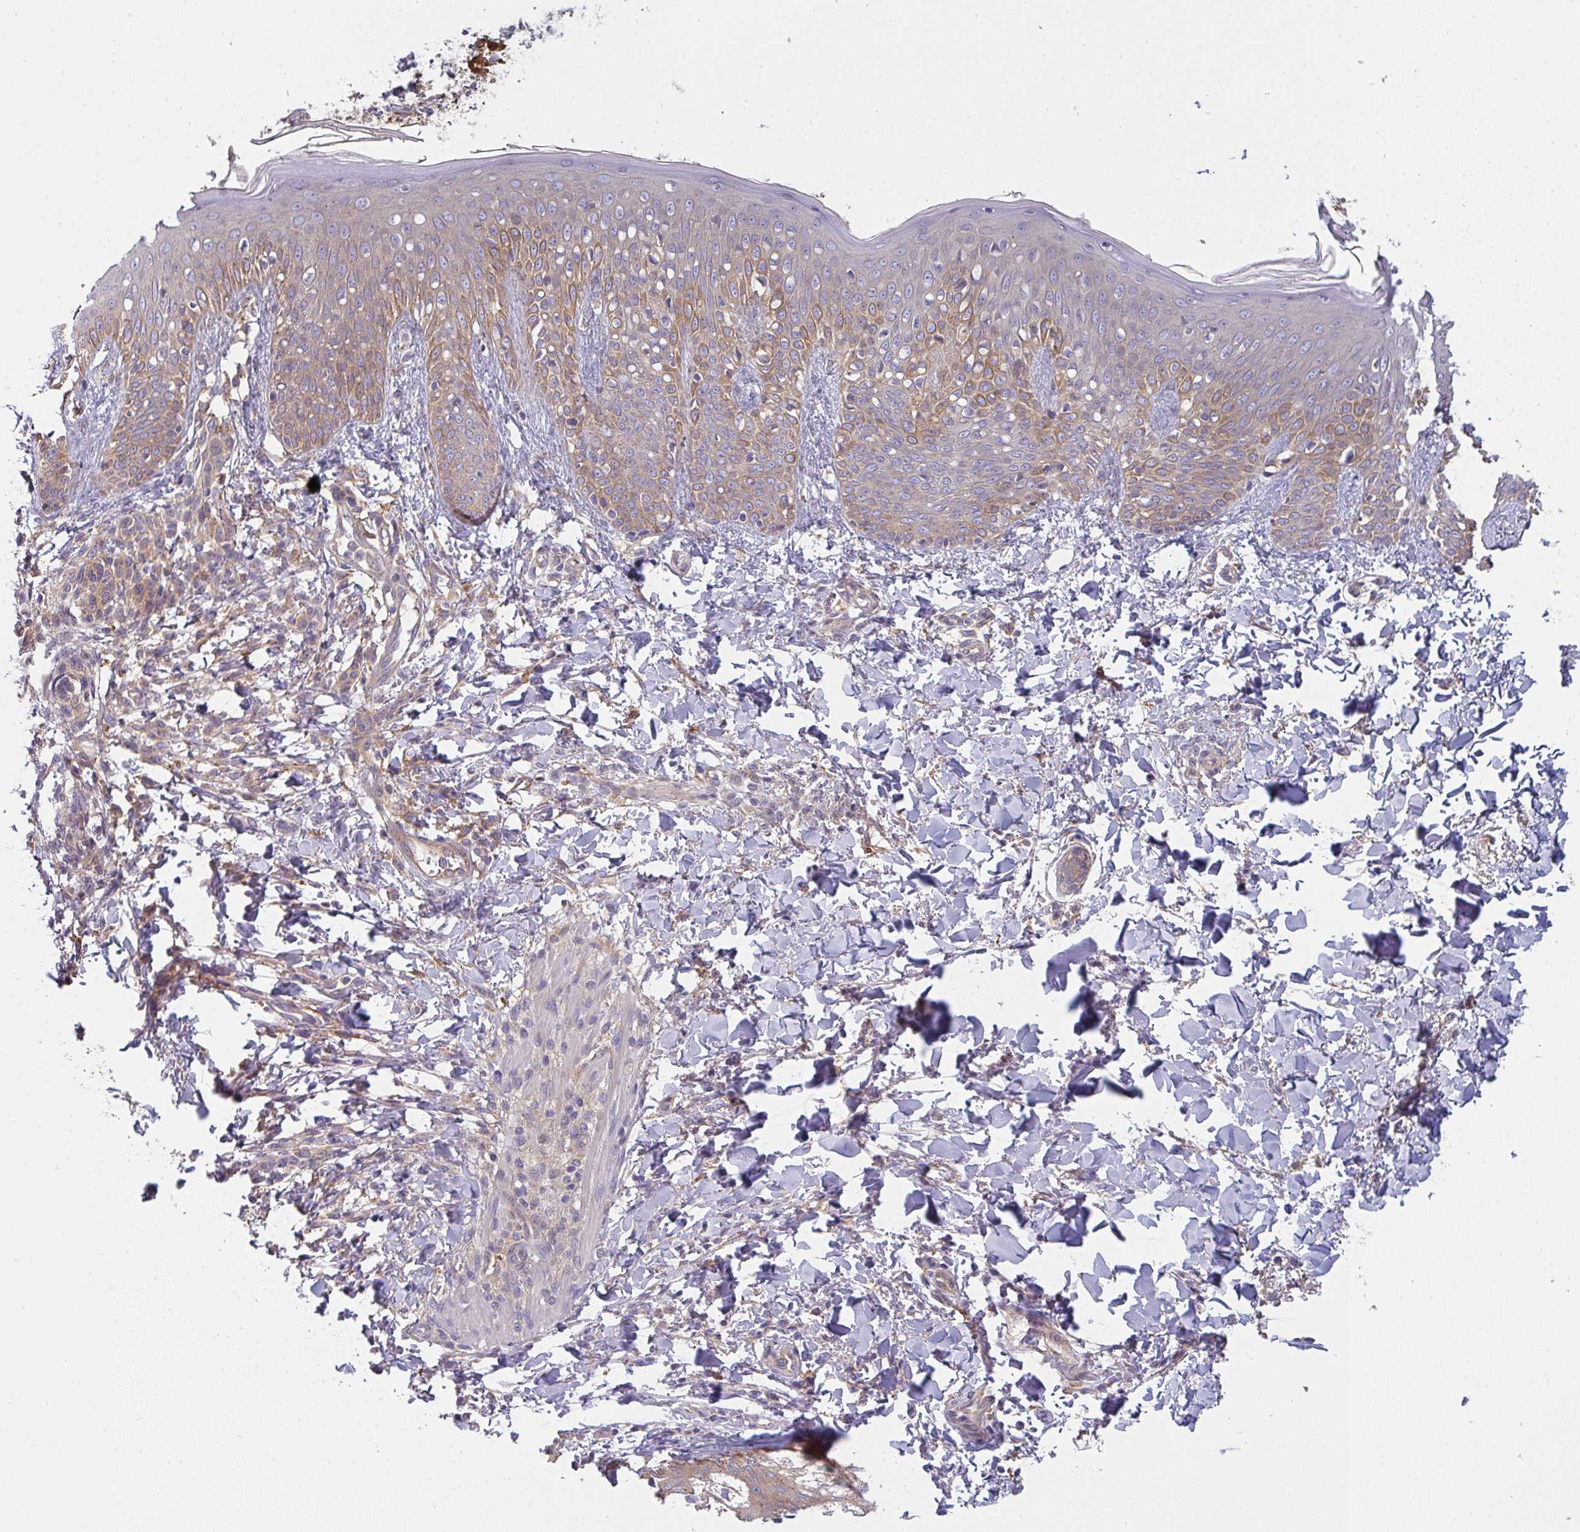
{"staining": {"intensity": "negative", "quantity": "none", "location": "none"}, "tissue": "skin", "cell_type": "Fibroblasts", "image_type": "normal", "snomed": [{"axis": "morphology", "description": "Normal tissue, NOS"}, {"axis": "topography", "description": "Skin"}], "caption": "High magnification brightfield microscopy of normal skin stained with DAB (3,3'-diaminobenzidine) (brown) and counterstained with hematoxylin (blue): fibroblasts show no significant positivity.", "gene": "SNX5", "patient": {"sex": "male", "age": 16}}